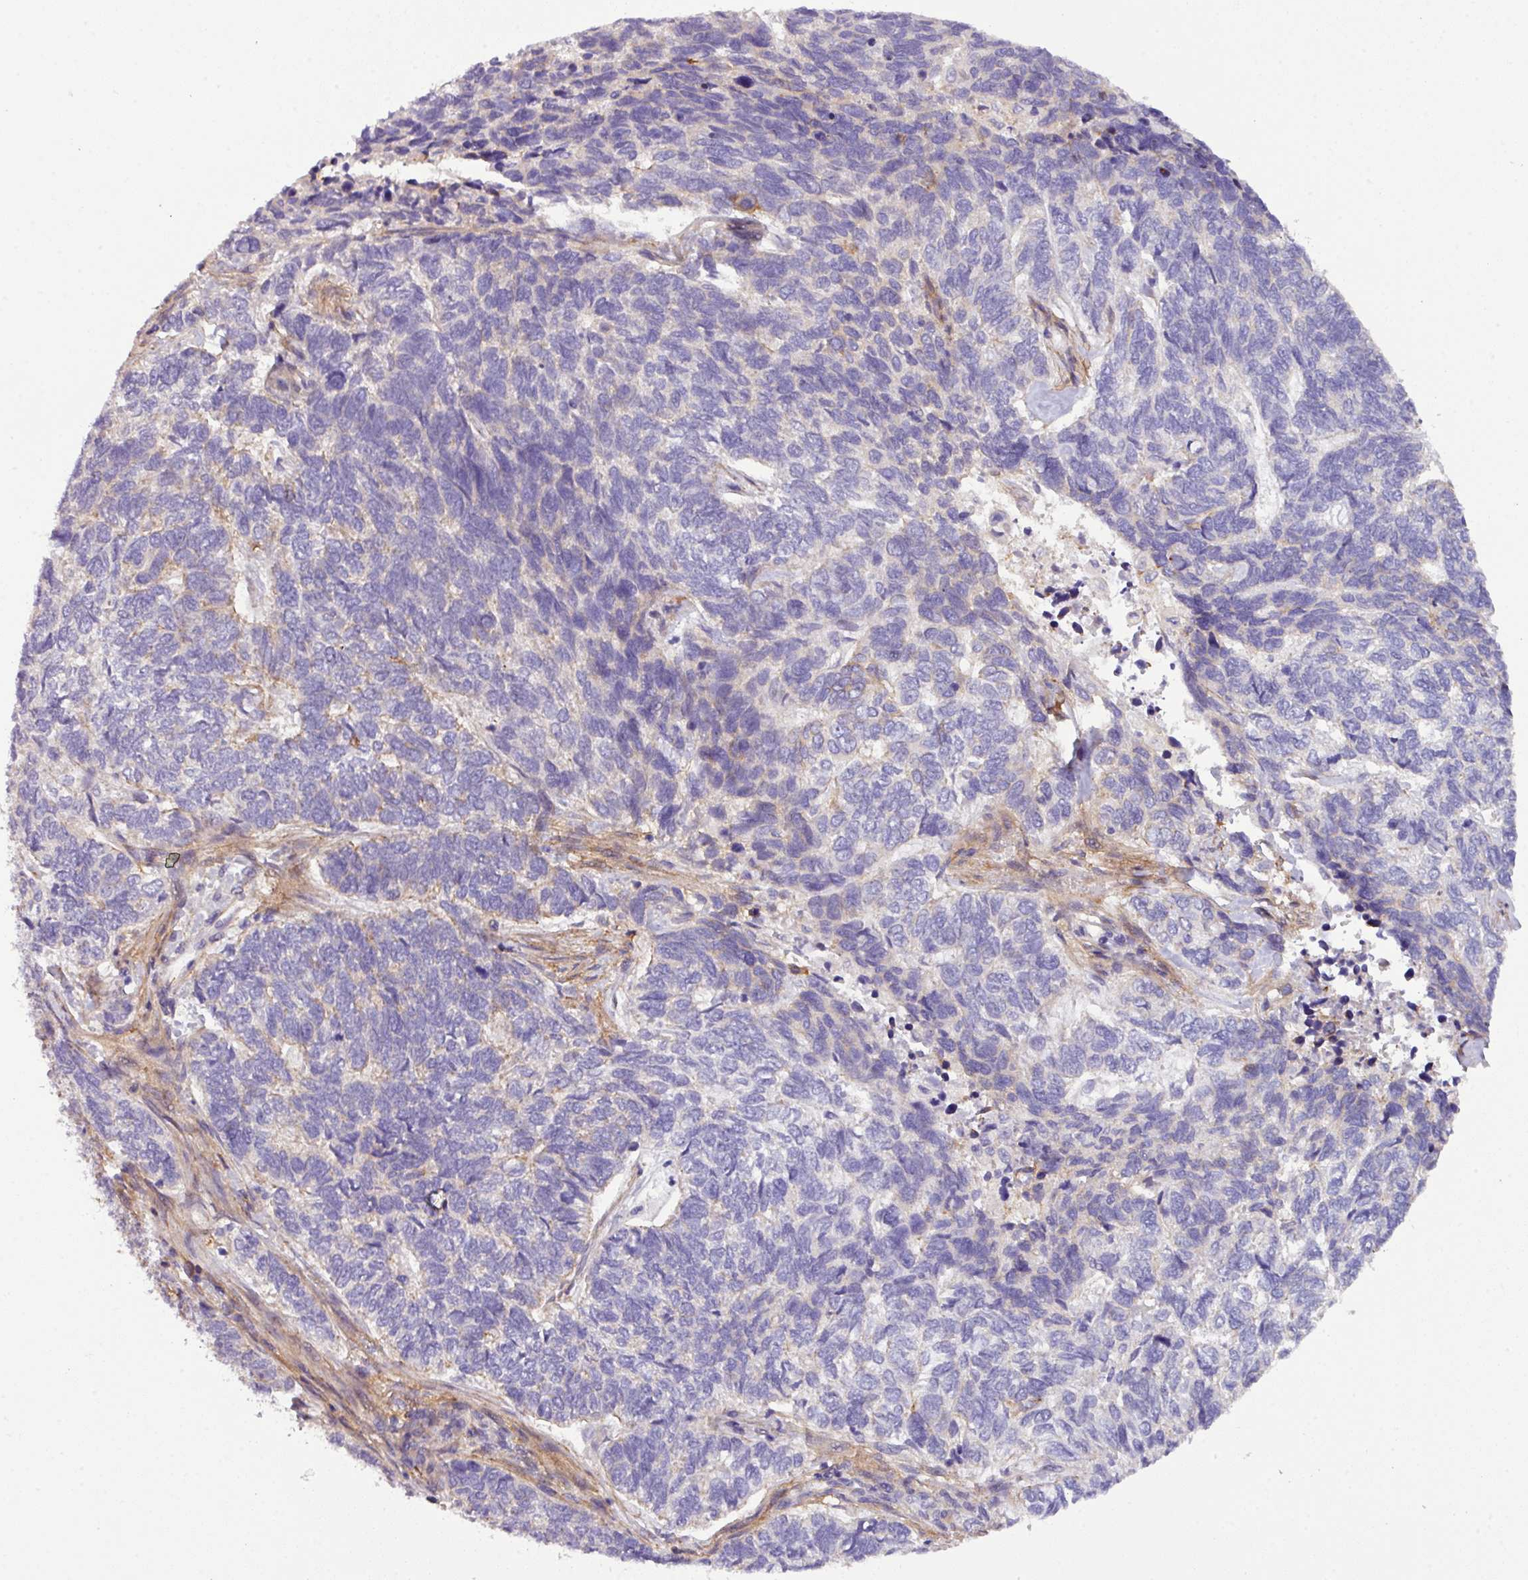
{"staining": {"intensity": "negative", "quantity": "none", "location": "none"}, "tissue": "skin cancer", "cell_type": "Tumor cells", "image_type": "cancer", "snomed": [{"axis": "morphology", "description": "Basal cell carcinoma"}, {"axis": "topography", "description": "Skin"}], "caption": "Micrograph shows no protein staining in tumor cells of skin basal cell carcinoma tissue.", "gene": "PARD6A", "patient": {"sex": "female", "age": 65}}